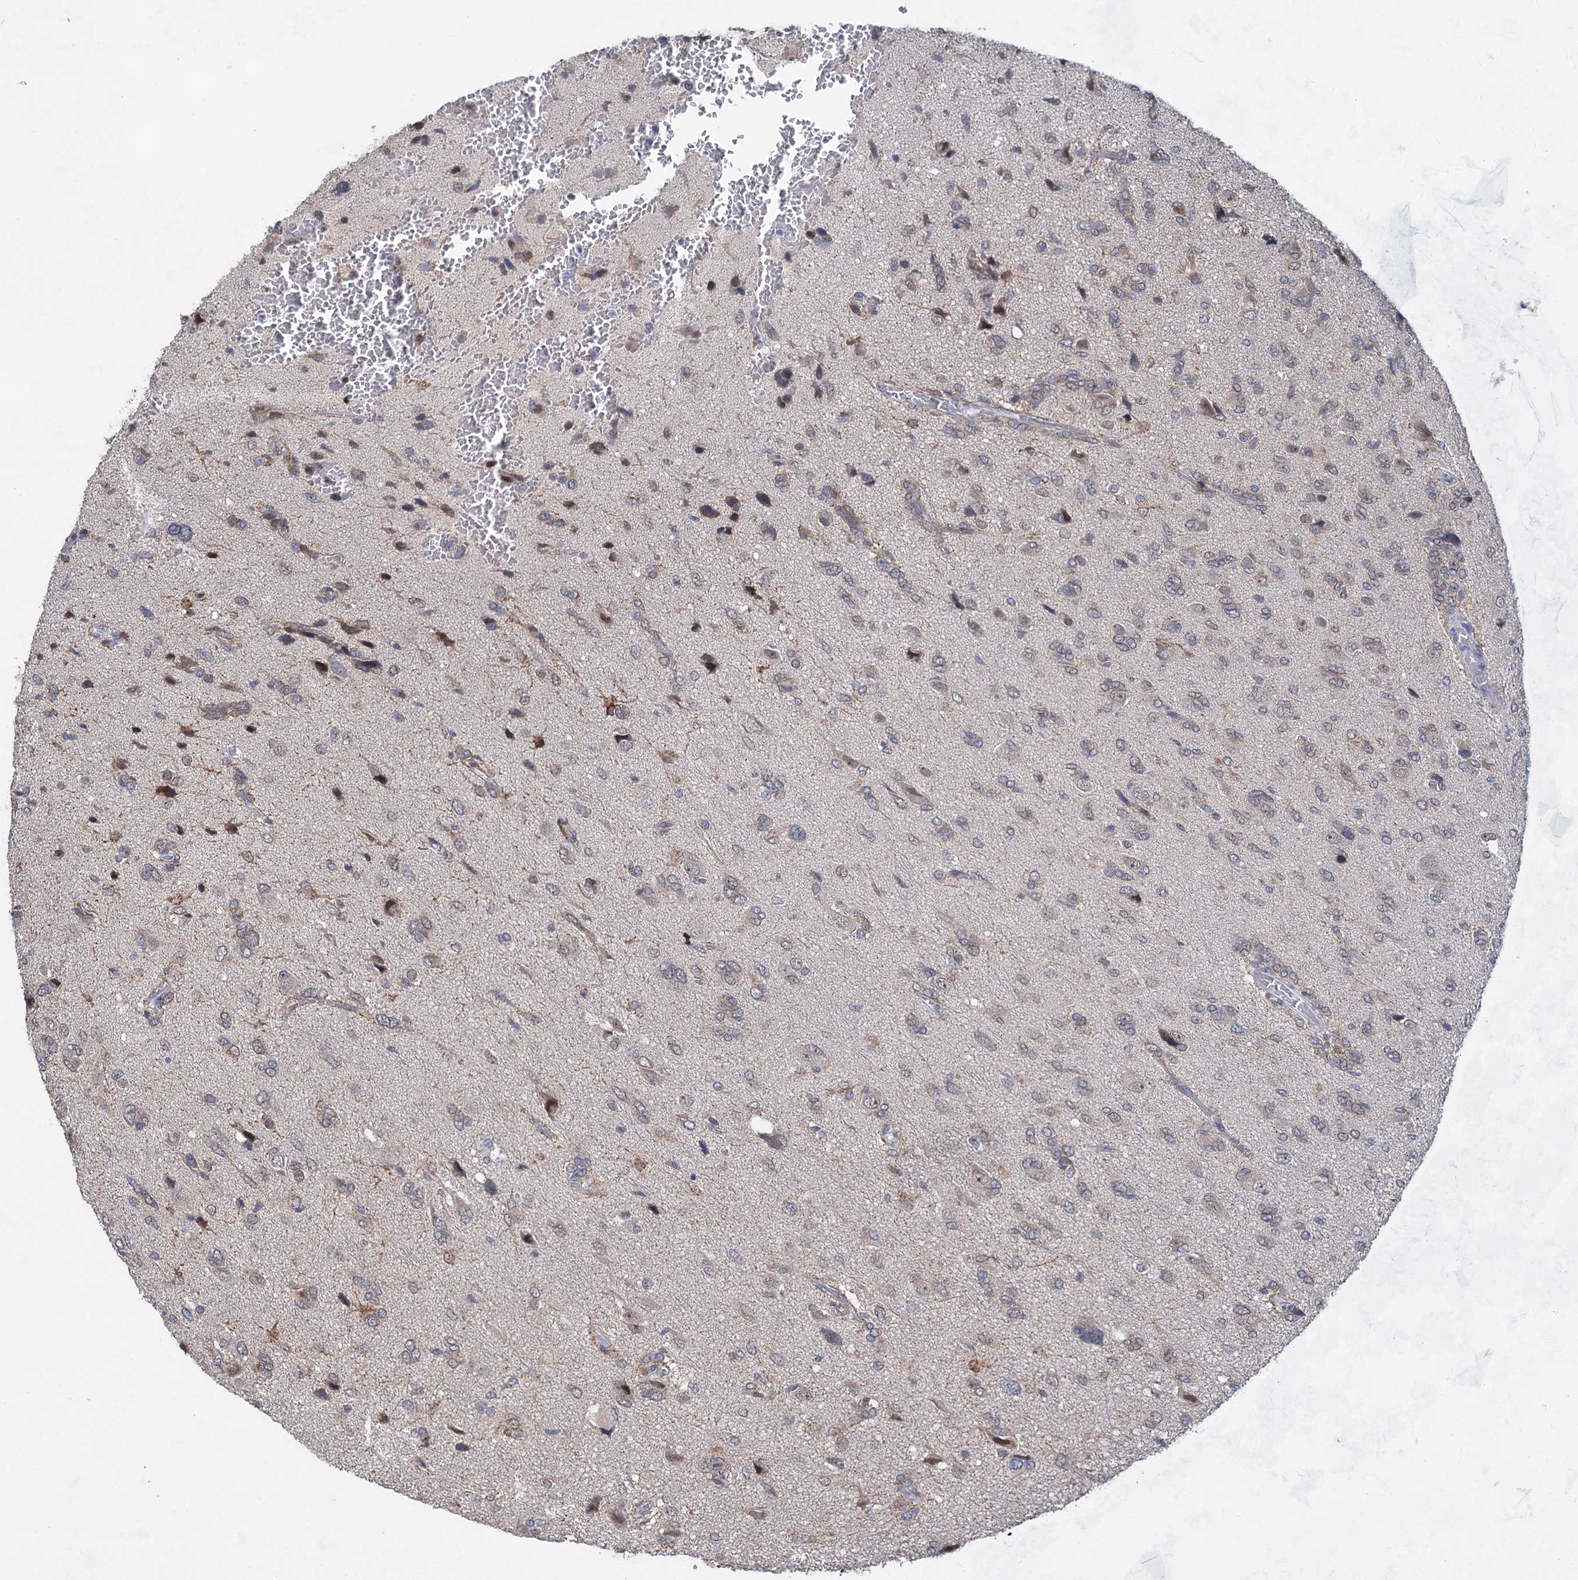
{"staining": {"intensity": "negative", "quantity": "none", "location": "none"}, "tissue": "glioma", "cell_type": "Tumor cells", "image_type": "cancer", "snomed": [{"axis": "morphology", "description": "Glioma, malignant, High grade"}, {"axis": "topography", "description": "Brain"}], "caption": "This photomicrograph is of glioma stained with immunohistochemistry (IHC) to label a protein in brown with the nuclei are counter-stained blue. There is no expression in tumor cells.", "gene": "TTC17", "patient": {"sex": "female", "age": 59}}